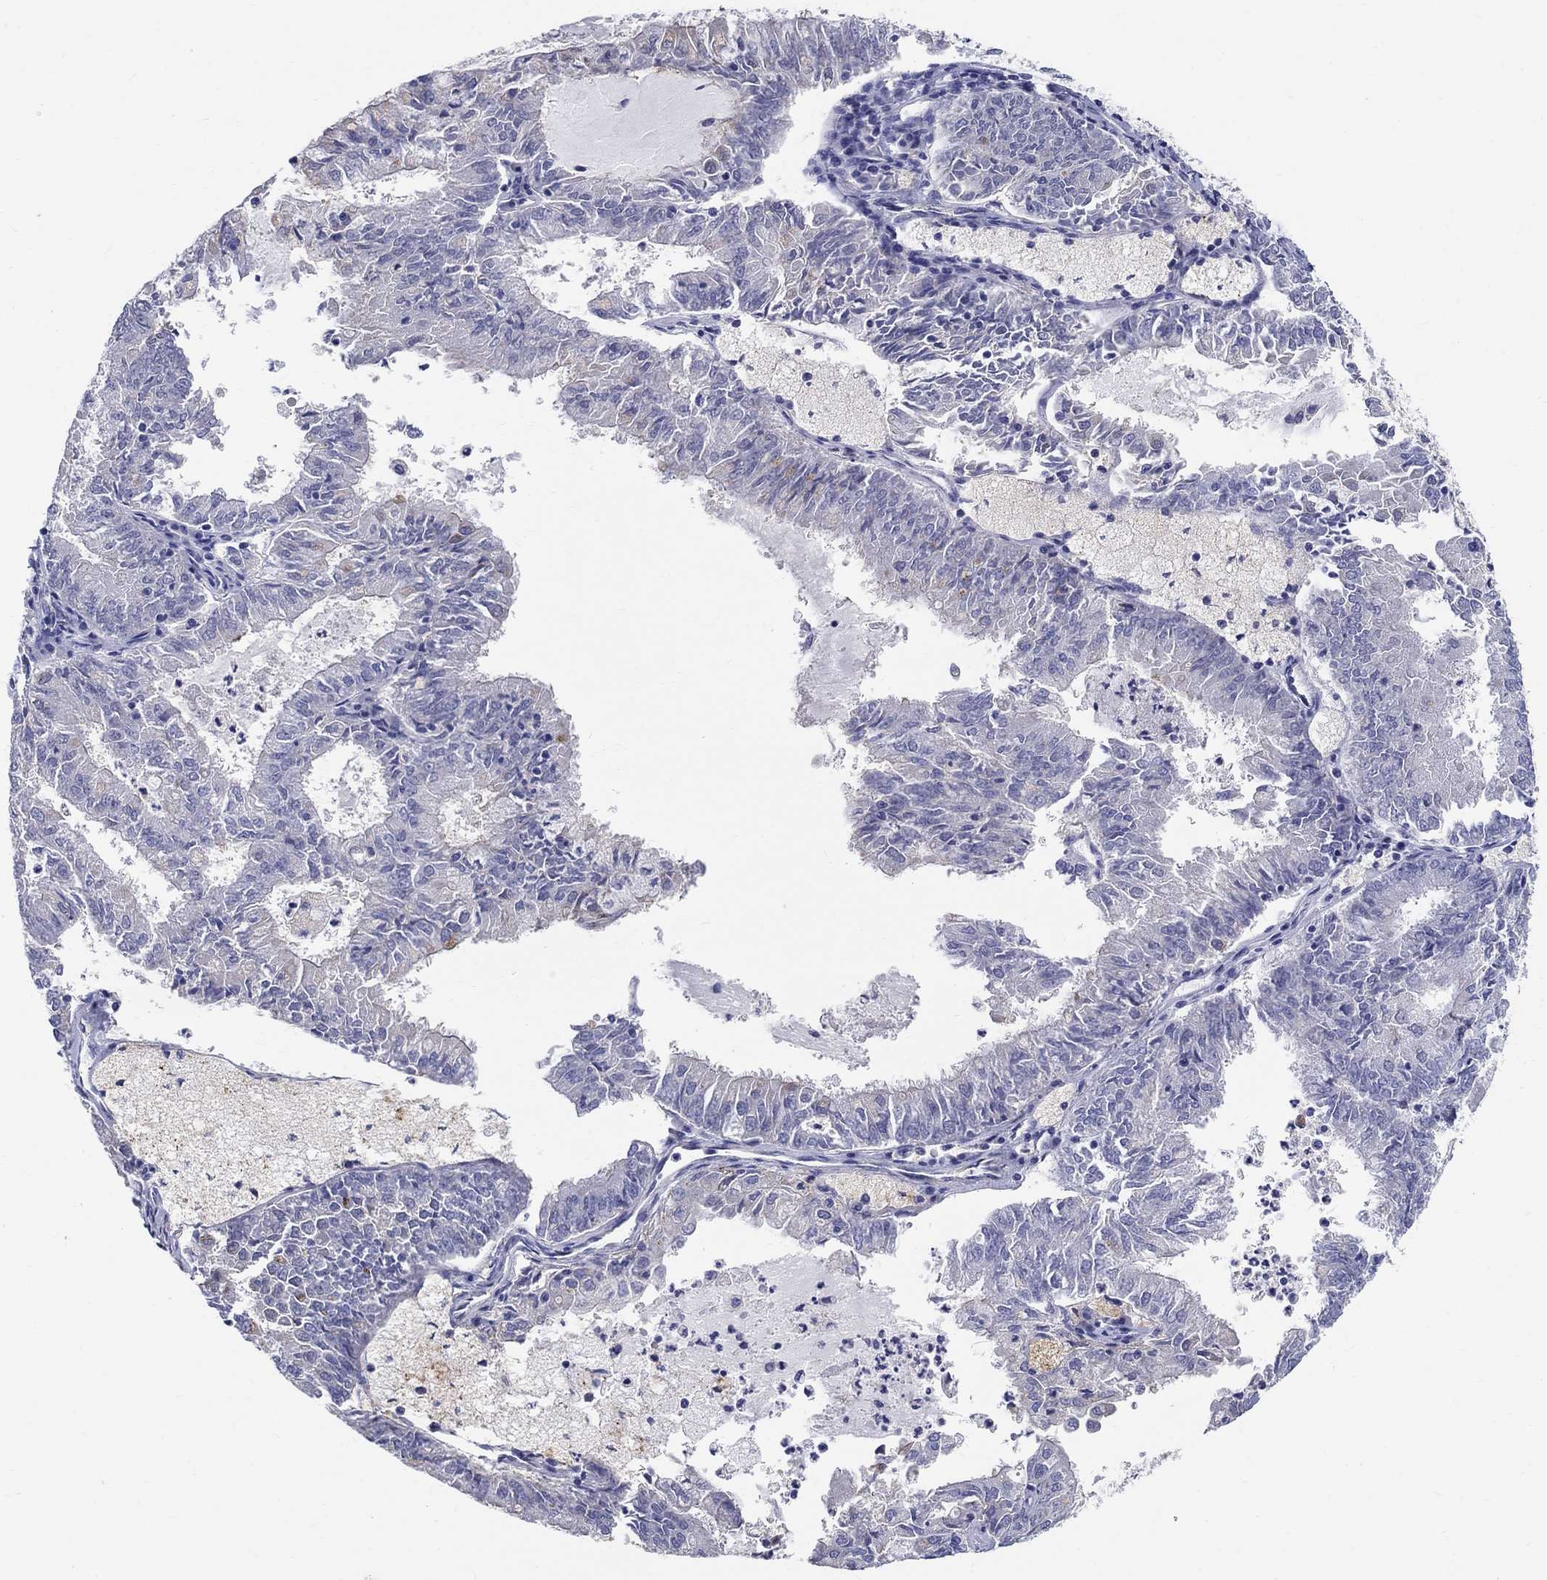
{"staining": {"intensity": "negative", "quantity": "none", "location": "none"}, "tissue": "endometrial cancer", "cell_type": "Tumor cells", "image_type": "cancer", "snomed": [{"axis": "morphology", "description": "Adenocarcinoma, NOS"}, {"axis": "topography", "description": "Endometrium"}], "caption": "DAB immunohistochemical staining of human adenocarcinoma (endometrial) displays no significant expression in tumor cells.", "gene": "SOX2", "patient": {"sex": "female", "age": 57}}